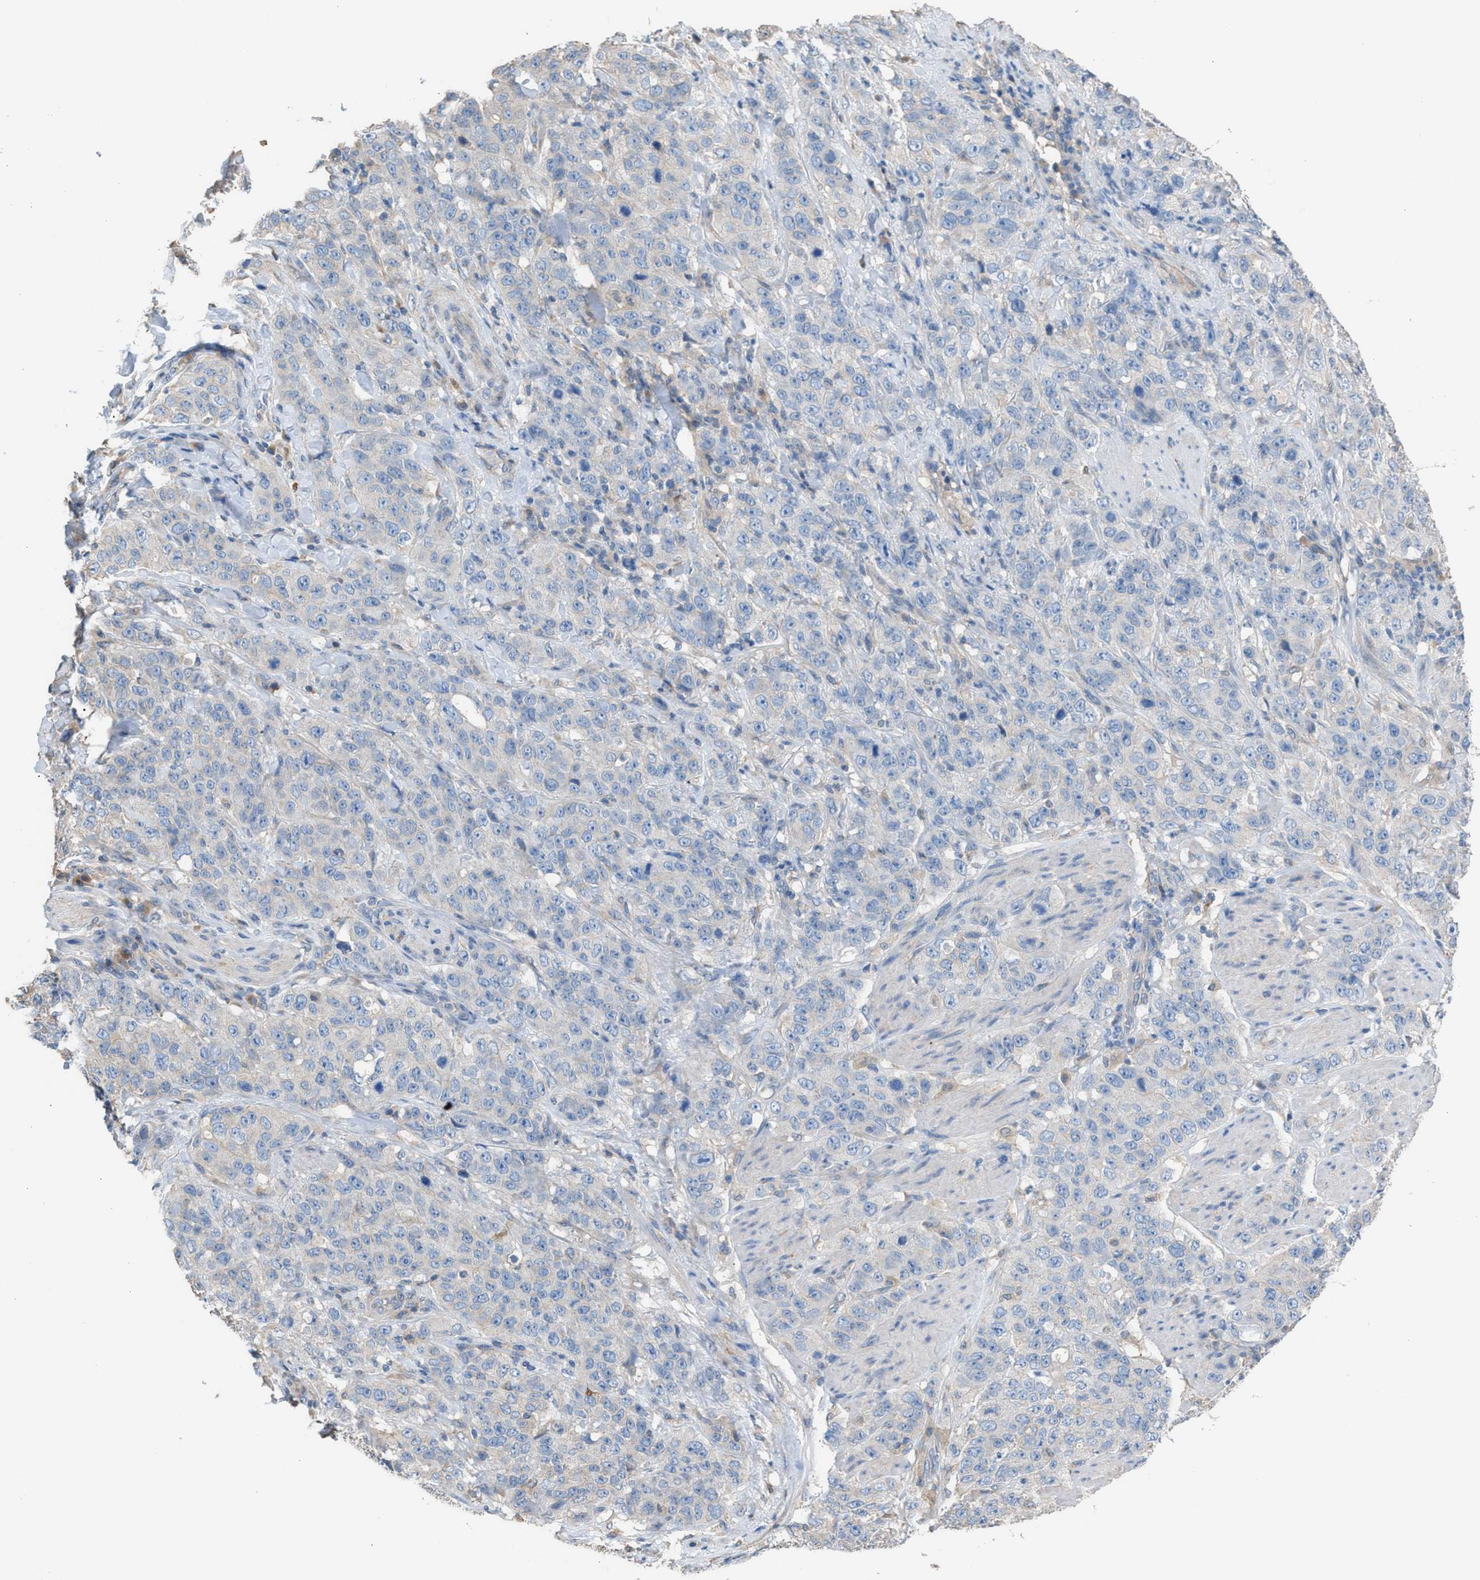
{"staining": {"intensity": "negative", "quantity": "none", "location": "none"}, "tissue": "stomach cancer", "cell_type": "Tumor cells", "image_type": "cancer", "snomed": [{"axis": "morphology", "description": "Adenocarcinoma, NOS"}, {"axis": "topography", "description": "Stomach"}], "caption": "Protein analysis of stomach adenocarcinoma displays no significant staining in tumor cells.", "gene": "NQO2", "patient": {"sex": "male", "age": 48}}